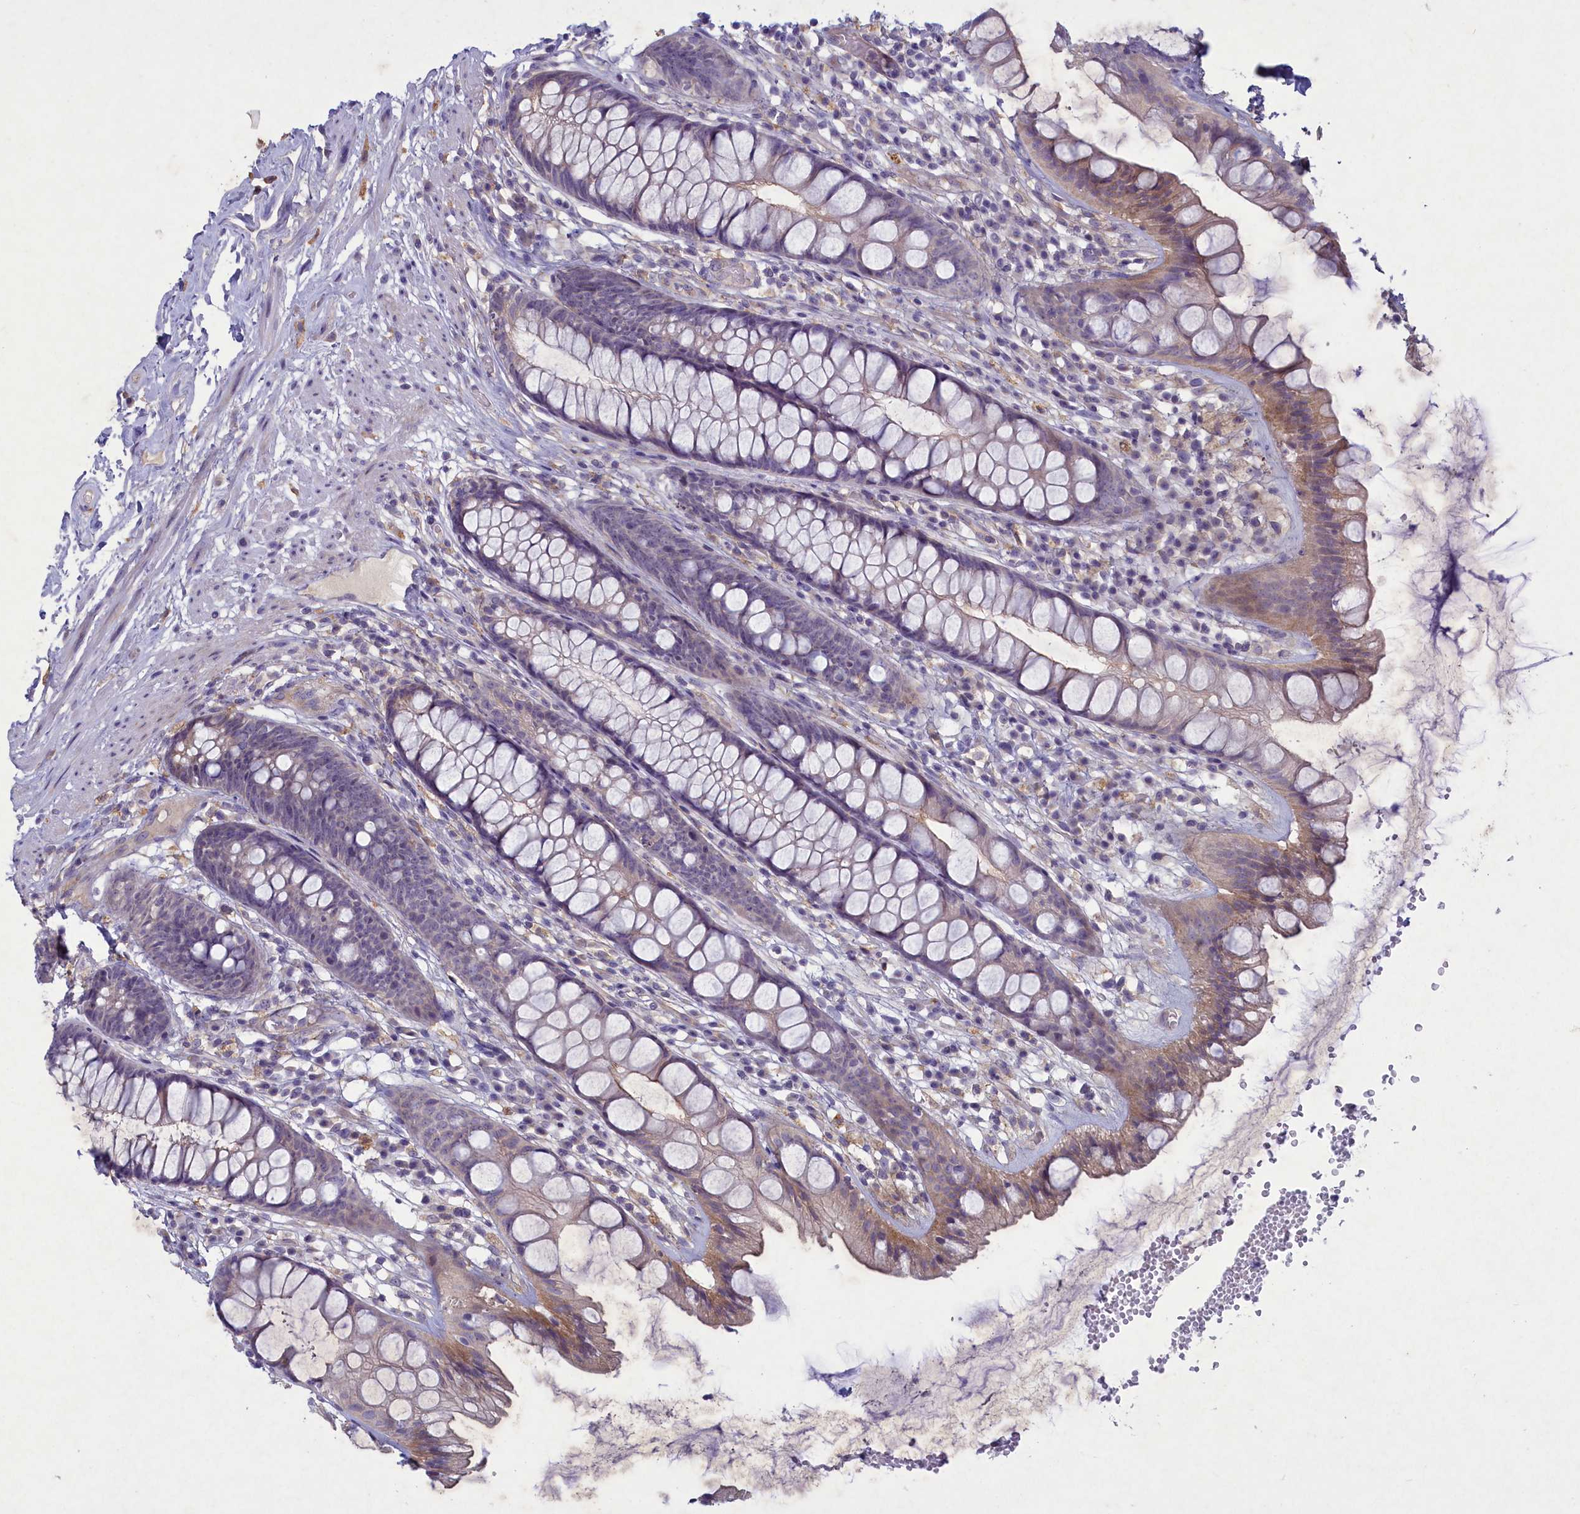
{"staining": {"intensity": "moderate", "quantity": "<25%", "location": "cytoplasmic/membranous"}, "tissue": "rectum", "cell_type": "Glandular cells", "image_type": "normal", "snomed": [{"axis": "morphology", "description": "Normal tissue, NOS"}, {"axis": "topography", "description": "Rectum"}], "caption": "About <25% of glandular cells in unremarkable rectum reveal moderate cytoplasmic/membranous protein expression as visualized by brown immunohistochemical staining.", "gene": "PLEKHG6", "patient": {"sex": "male", "age": 74}}